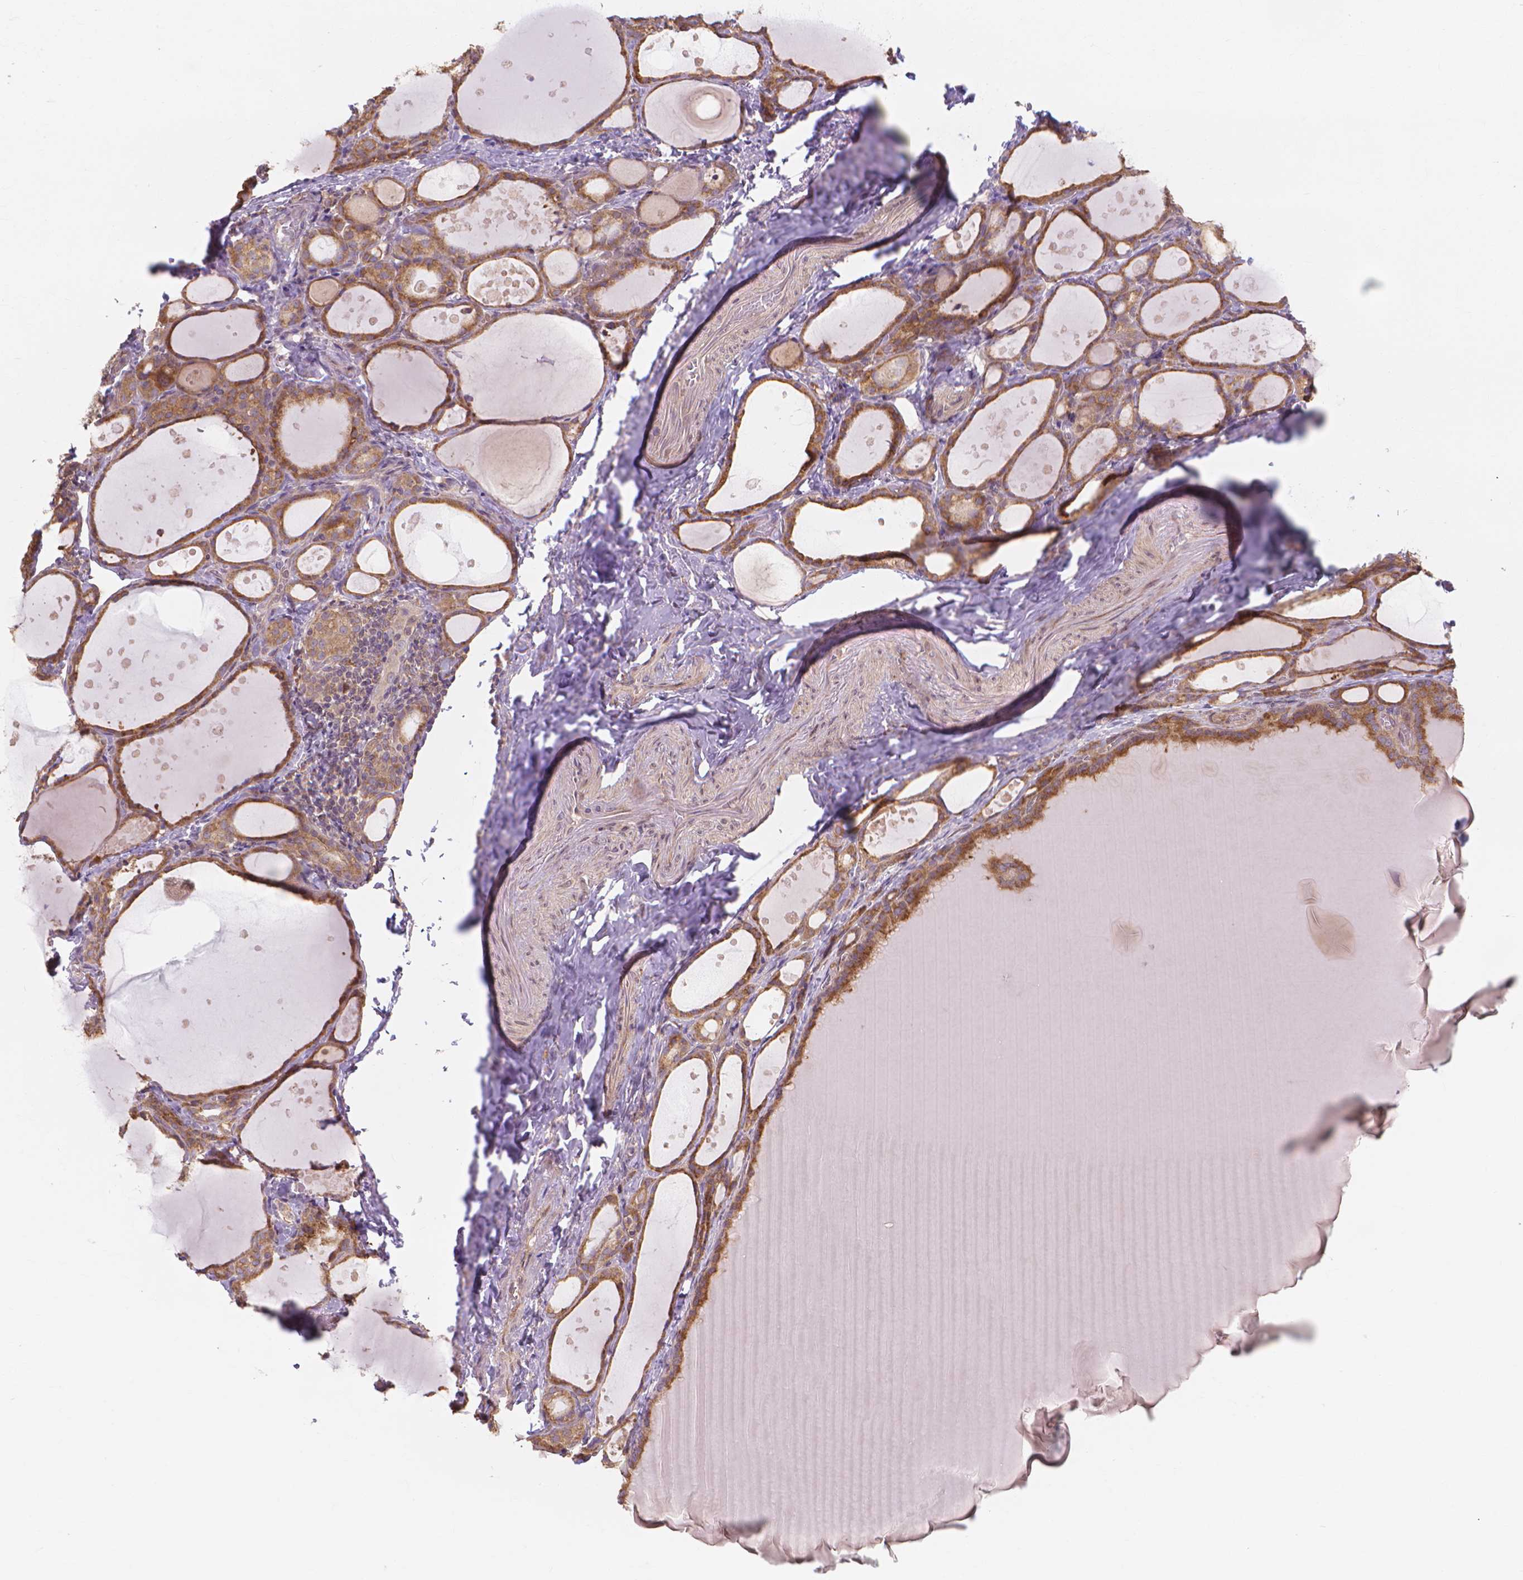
{"staining": {"intensity": "moderate", "quantity": ">75%", "location": "cytoplasmic/membranous"}, "tissue": "thyroid gland", "cell_type": "Glandular cells", "image_type": "normal", "snomed": [{"axis": "morphology", "description": "Normal tissue, NOS"}, {"axis": "topography", "description": "Thyroid gland"}], "caption": "An immunohistochemistry (IHC) histopathology image of normal tissue is shown. Protein staining in brown highlights moderate cytoplasmic/membranous positivity in thyroid gland within glandular cells.", "gene": "TAB2", "patient": {"sex": "male", "age": 68}}